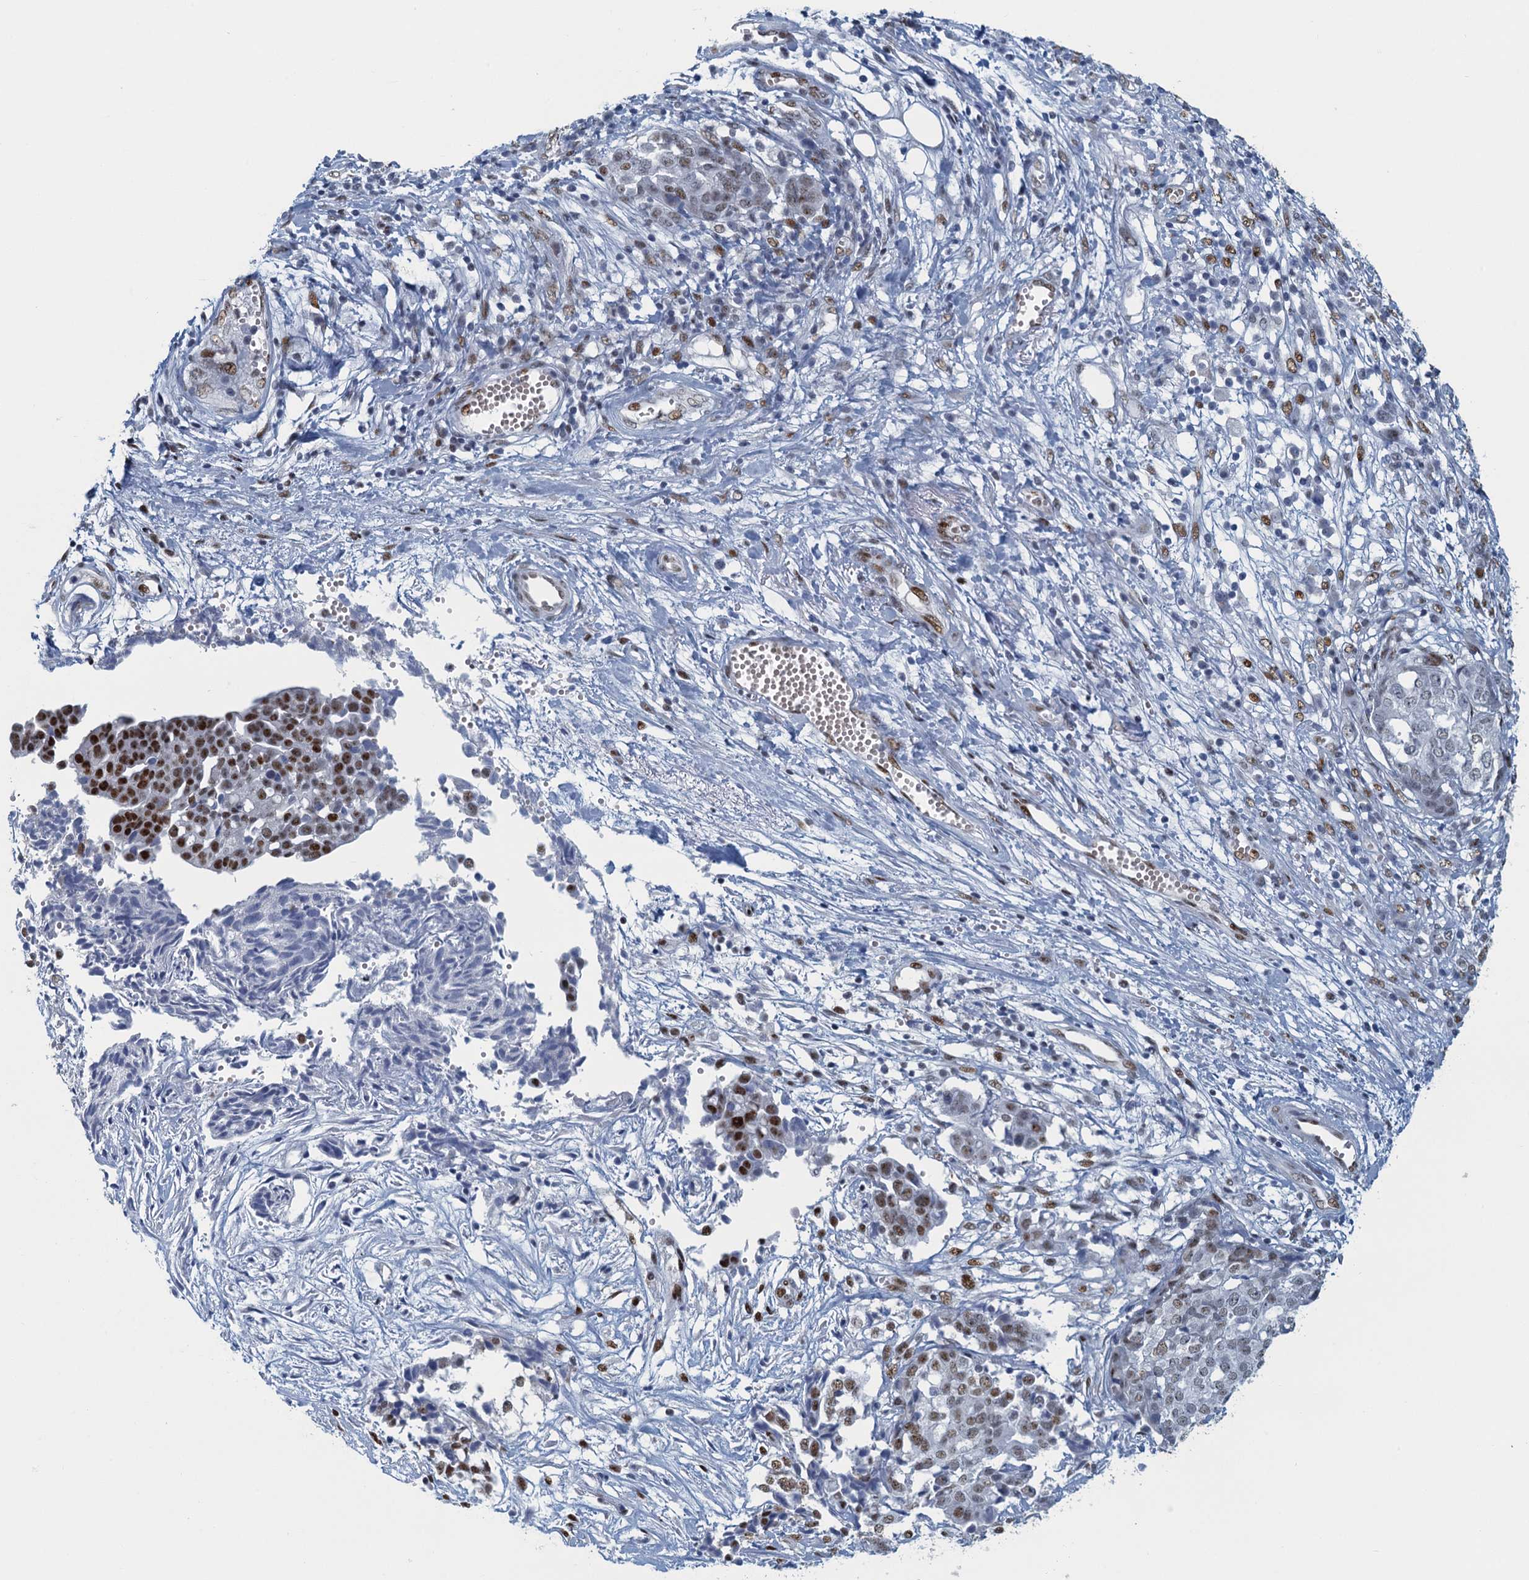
{"staining": {"intensity": "moderate", "quantity": "25%-75%", "location": "nuclear"}, "tissue": "ovarian cancer", "cell_type": "Tumor cells", "image_type": "cancer", "snomed": [{"axis": "morphology", "description": "Cystadenocarcinoma, serous, NOS"}, {"axis": "topography", "description": "Soft tissue"}, {"axis": "topography", "description": "Ovary"}], "caption": "A photomicrograph of ovarian cancer stained for a protein exhibits moderate nuclear brown staining in tumor cells.", "gene": "TTLL9", "patient": {"sex": "female", "age": 57}}